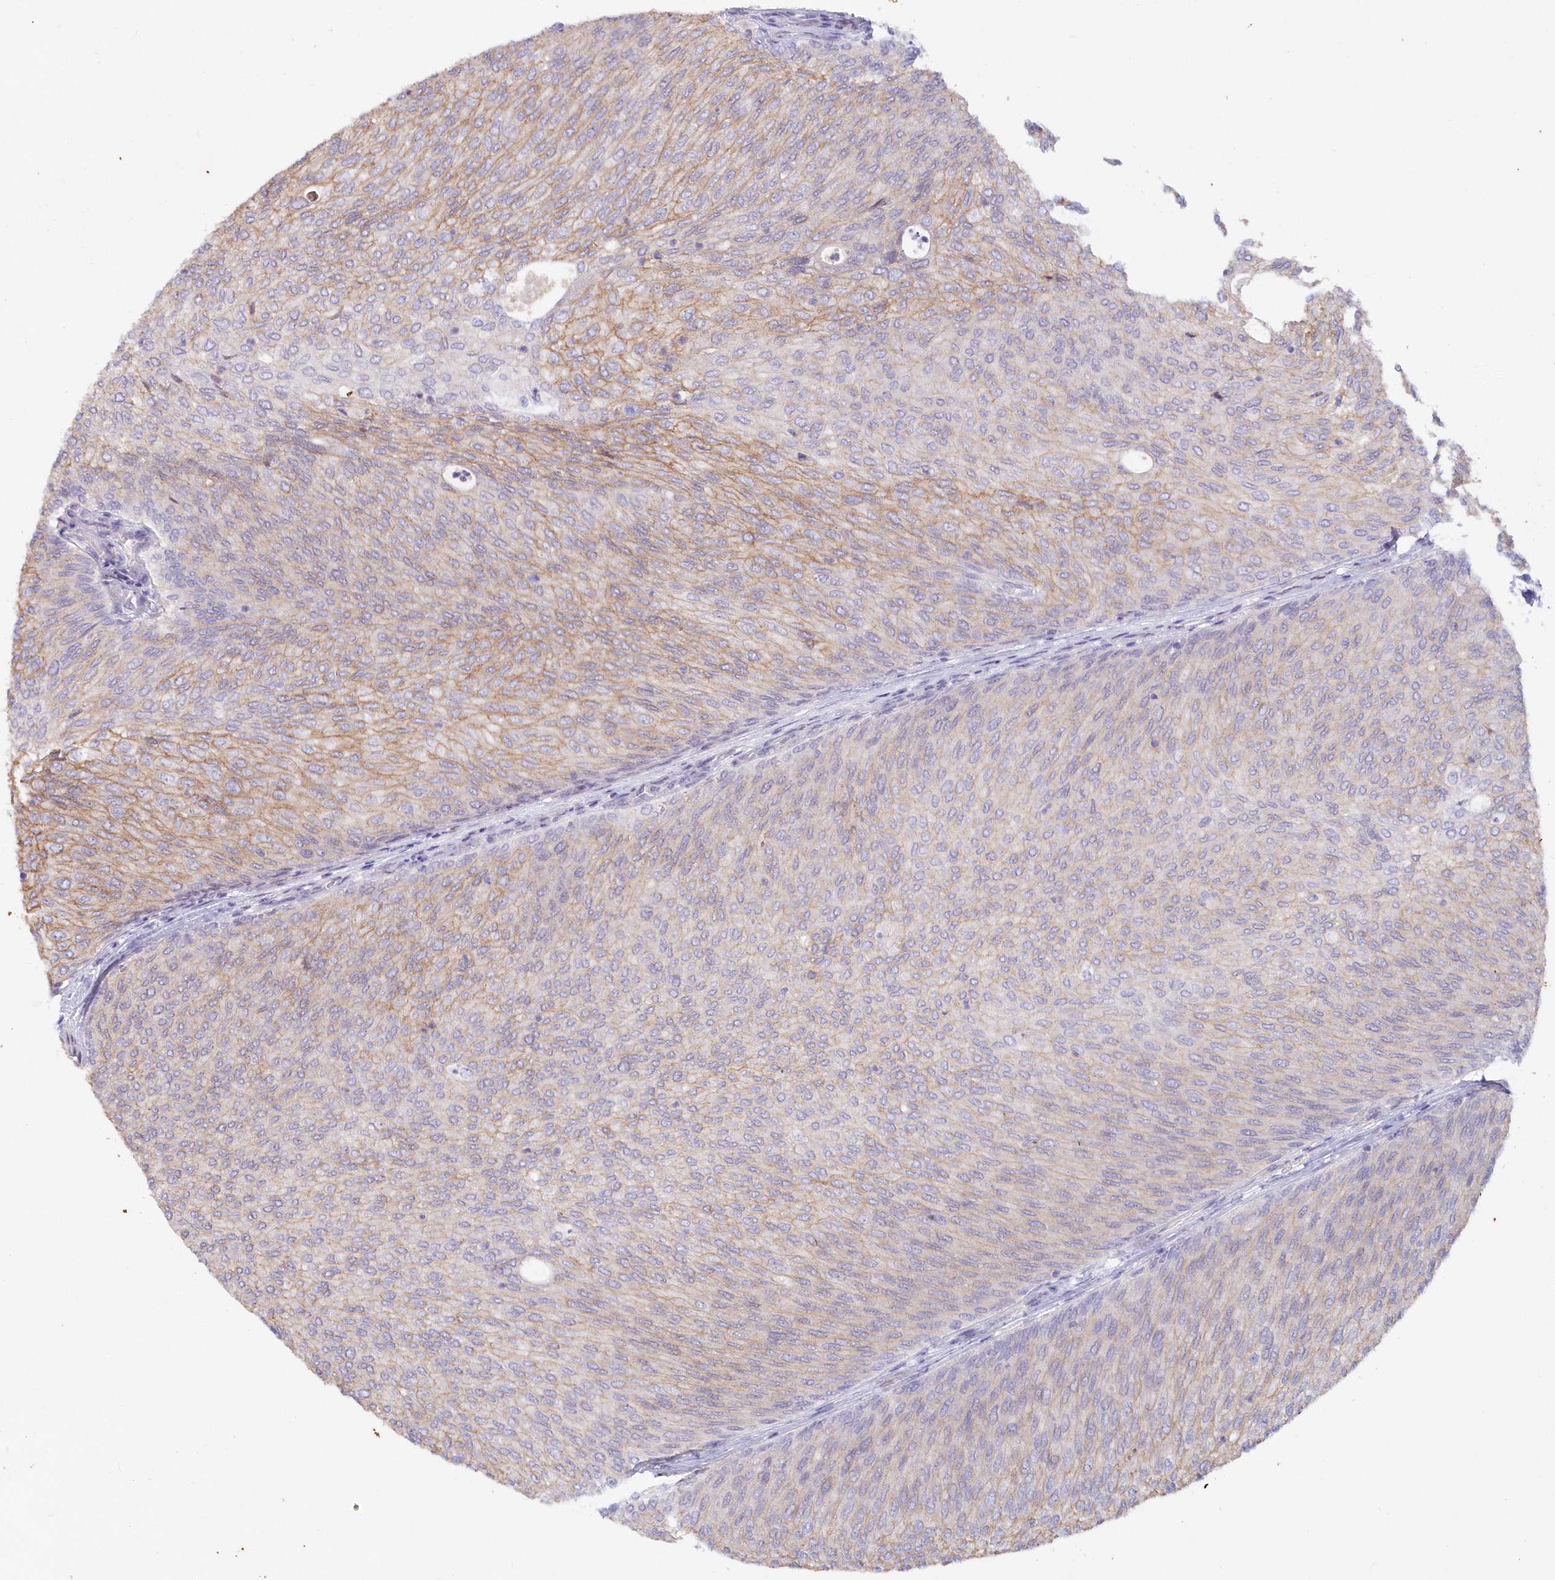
{"staining": {"intensity": "weak", "quantity": "25%-75%", "location": "cytoplasmic/membranous"}, "tissue": "urothelial cancer", "cell_type": "Tumor cells", "image_type": "cancer", "snomed": [{"axis": "morphology", "description": "Urothelial carcinoma, Low grade"}, {"axis": "topography", "description": "Urinary bladder"}], "caption": "DAB (3,3'-diaminobenzidine) immunohistochemical staining of low-grade urothelial carcinoma displays weak cytoplasmic/membranous protein expression in about 25%-75% of tumor cells.", "gene": "SNED1", "patient": {"sex": "female", "age": 79}}